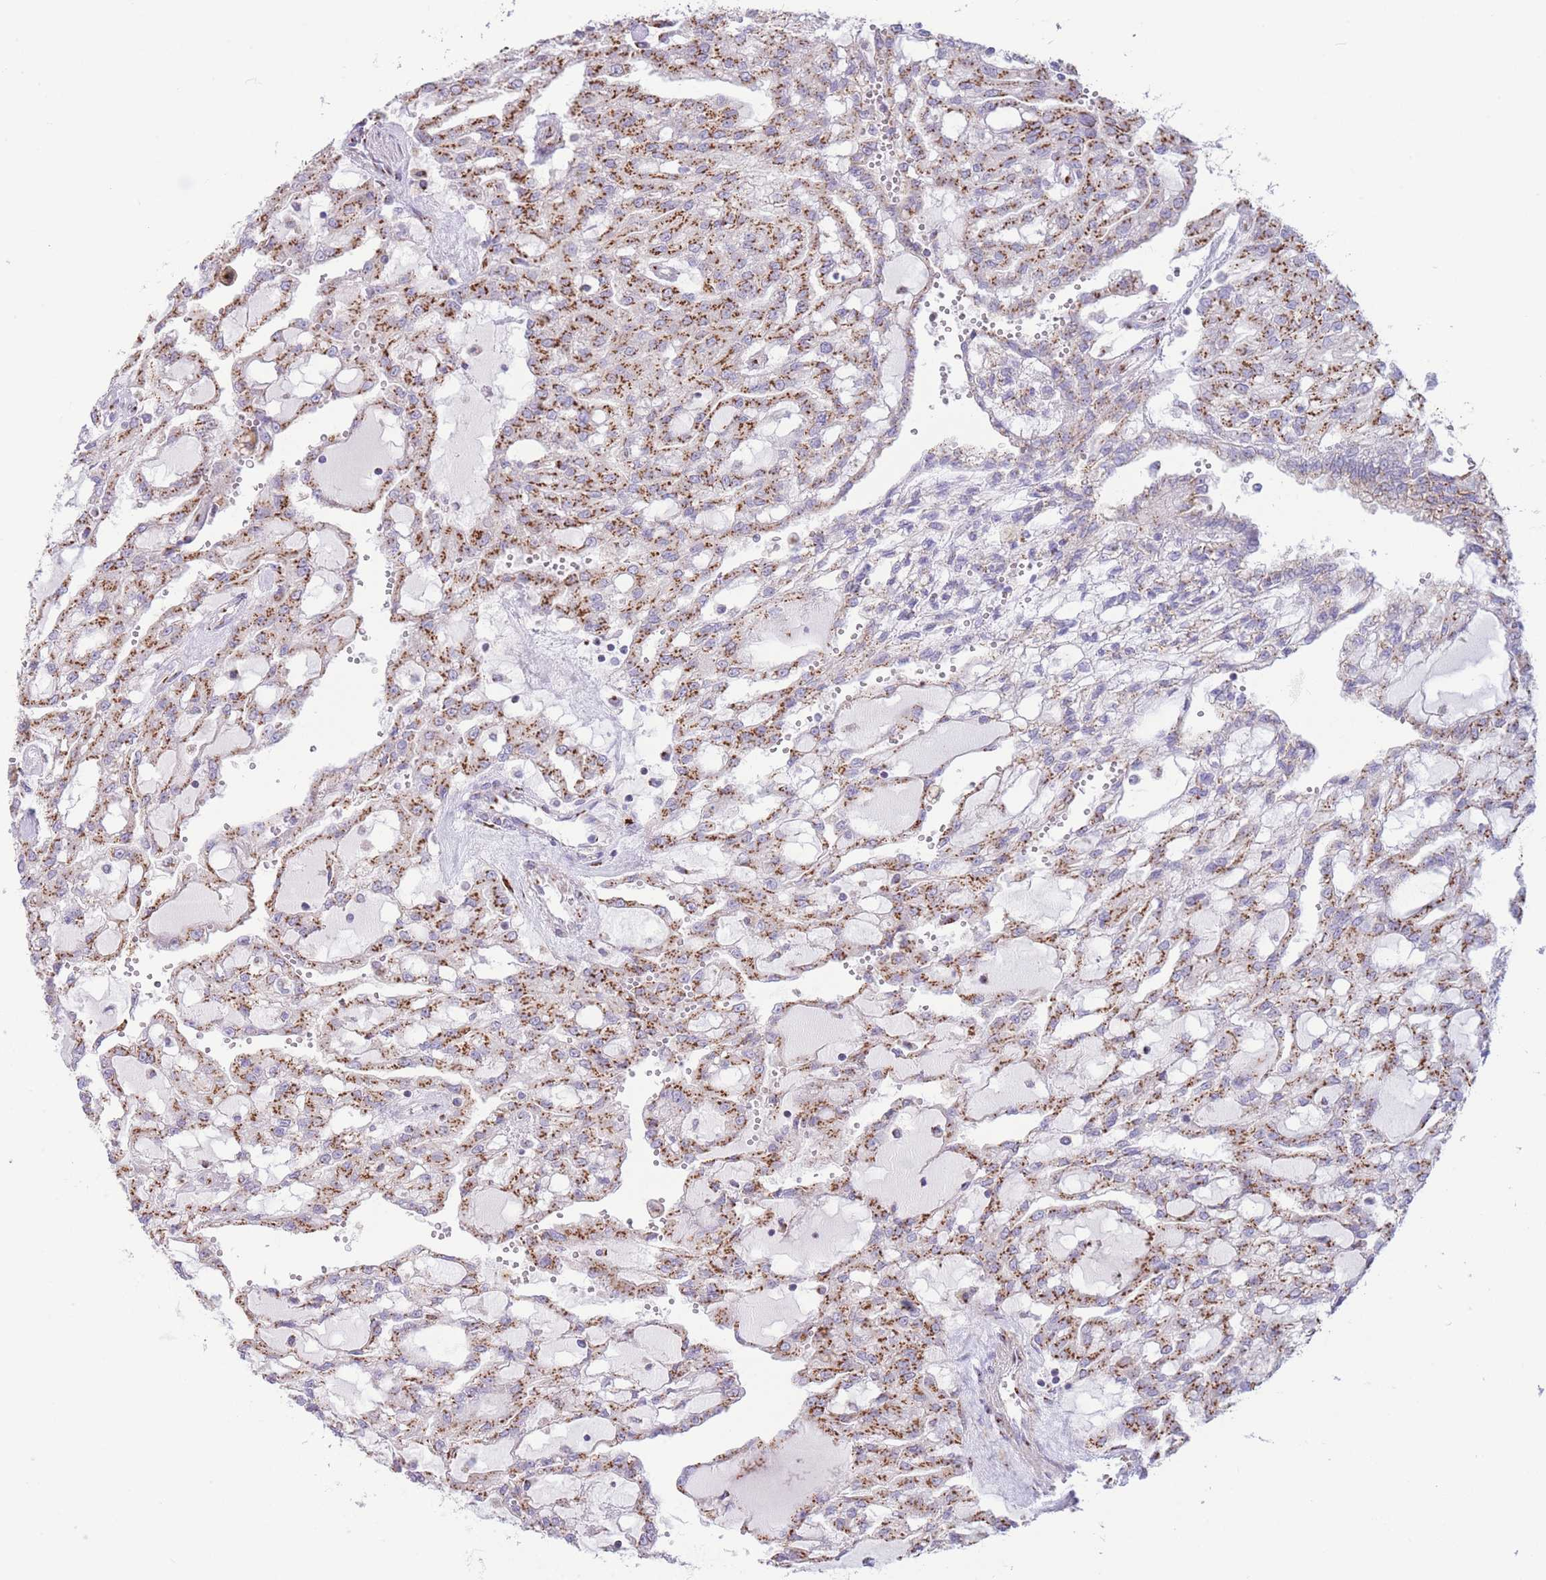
{"staining": {"intensity": "moderate", "quantity": ">75%", "location": "cytoplasmic/membranous"}, "tissue": "renal cancer", "cell_type": "Tumor cells", "image_type": "cancer", "snomed": [{"axis": "morphology", "description": "Adenocarcinoma, NOS"}, {"axis": "topography", "description": "Kidney"}], "caption": "DAB (3,3'-diaminobenzidine) immunohistochemical staining of renal cancer displays moderate cytoplasmic/membranous protein staining in about >75% of tumor cells. Nuclei are stained in blue.", "gene": "MPND", "patient": {"sex": "male", "age": 63}}